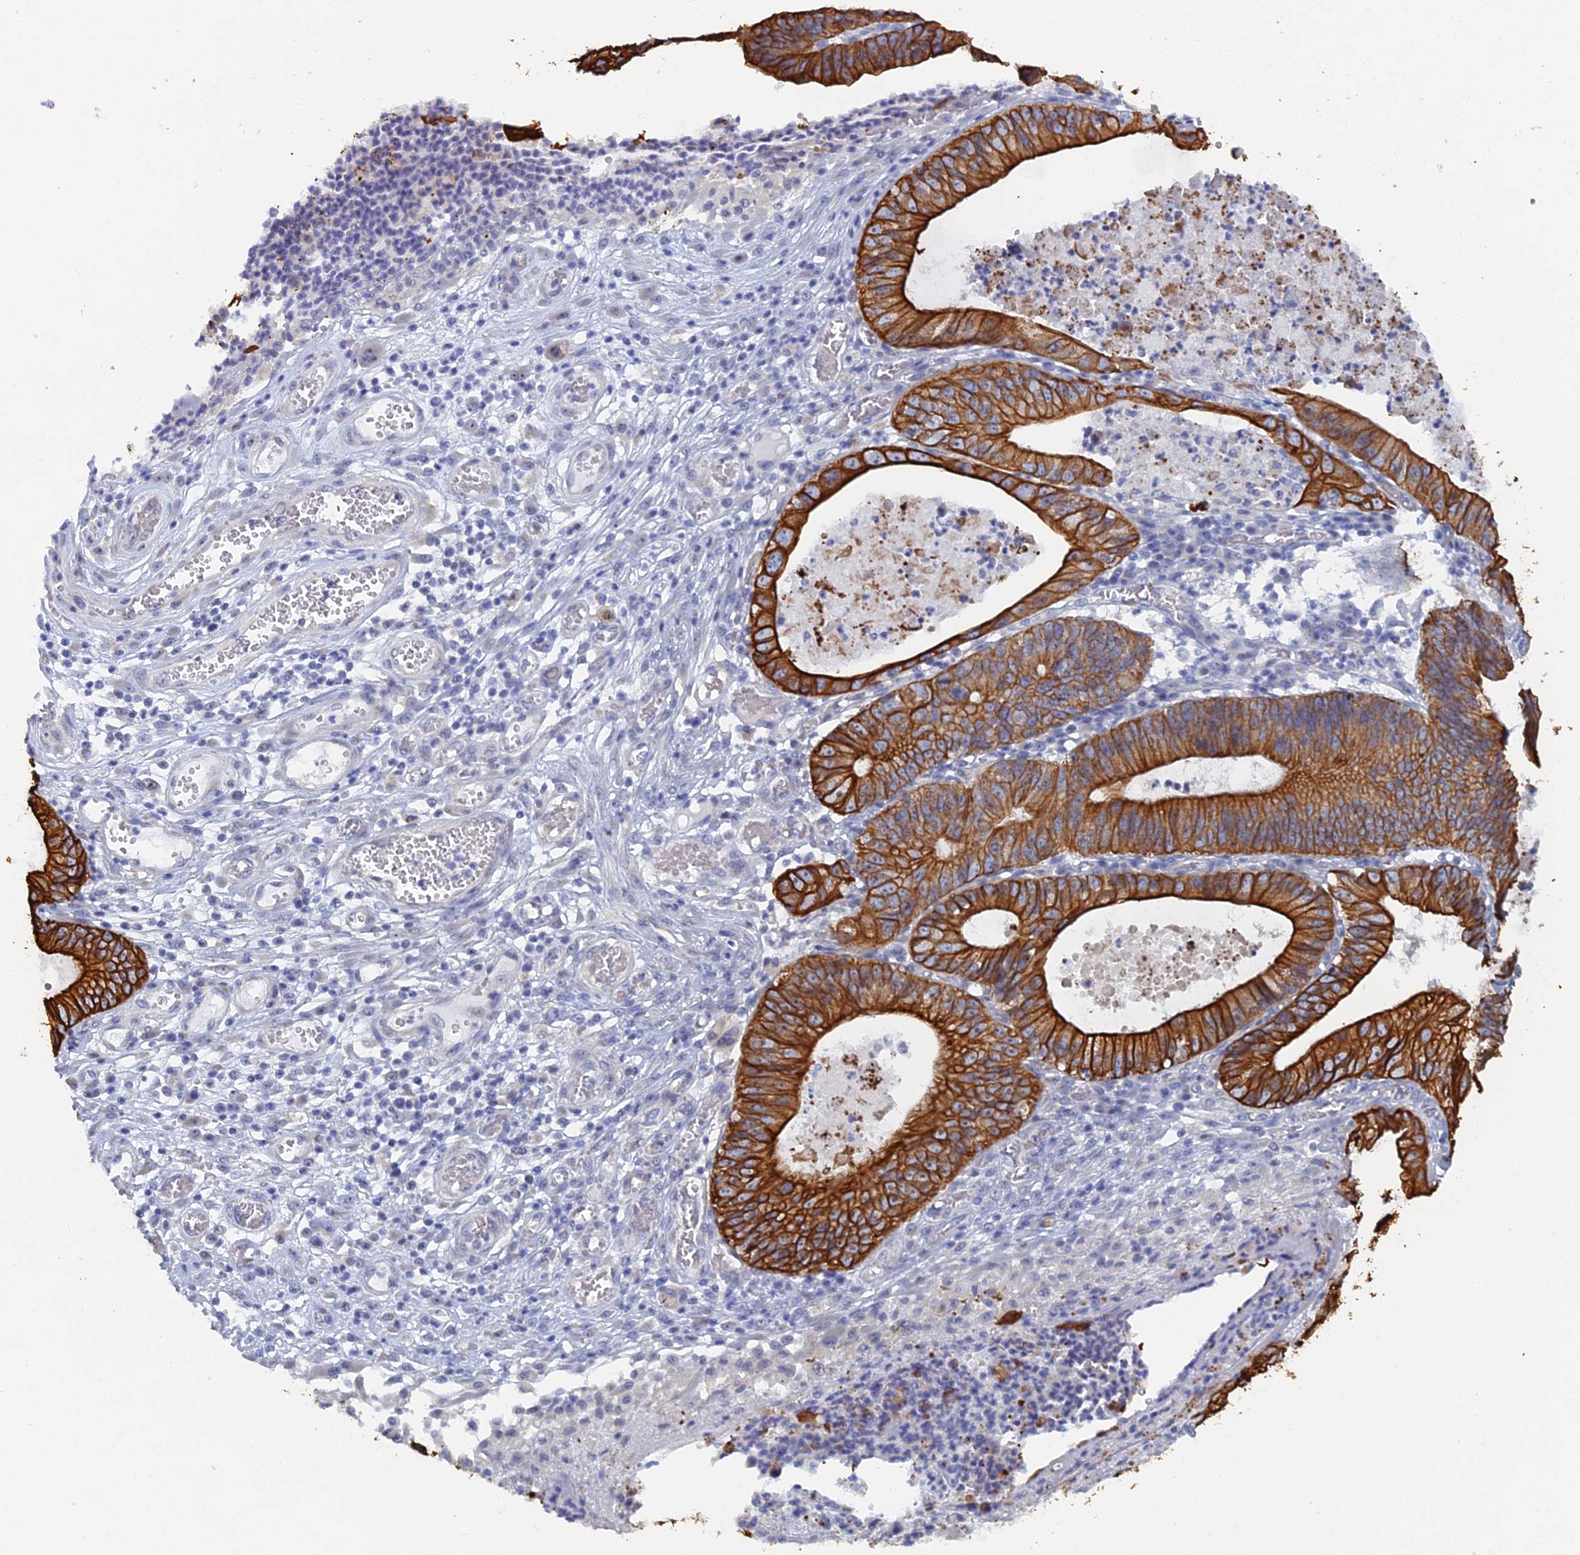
{"staining": {"intensity": "strong", "quantity": ">75%", "location": "cytoplasmic/membranous"}, "tissue": "stomach cancer", "cell_type": "Tumor cells", "image_type": "cancer", "snomed": [{"axis": "morphology", "description": "Adenocarcinoma, NOS"}, {"axis": "topography", "description": "Stomach"}], "caption": "Immunohistochemical staining of human stomach adenocarcinoma reveals strong cytoplasmic/membranous protein positivity in about >75% of tumor cells.", "gene": "SRFBP1", "patient": {"sex": "male", "age": 59}}